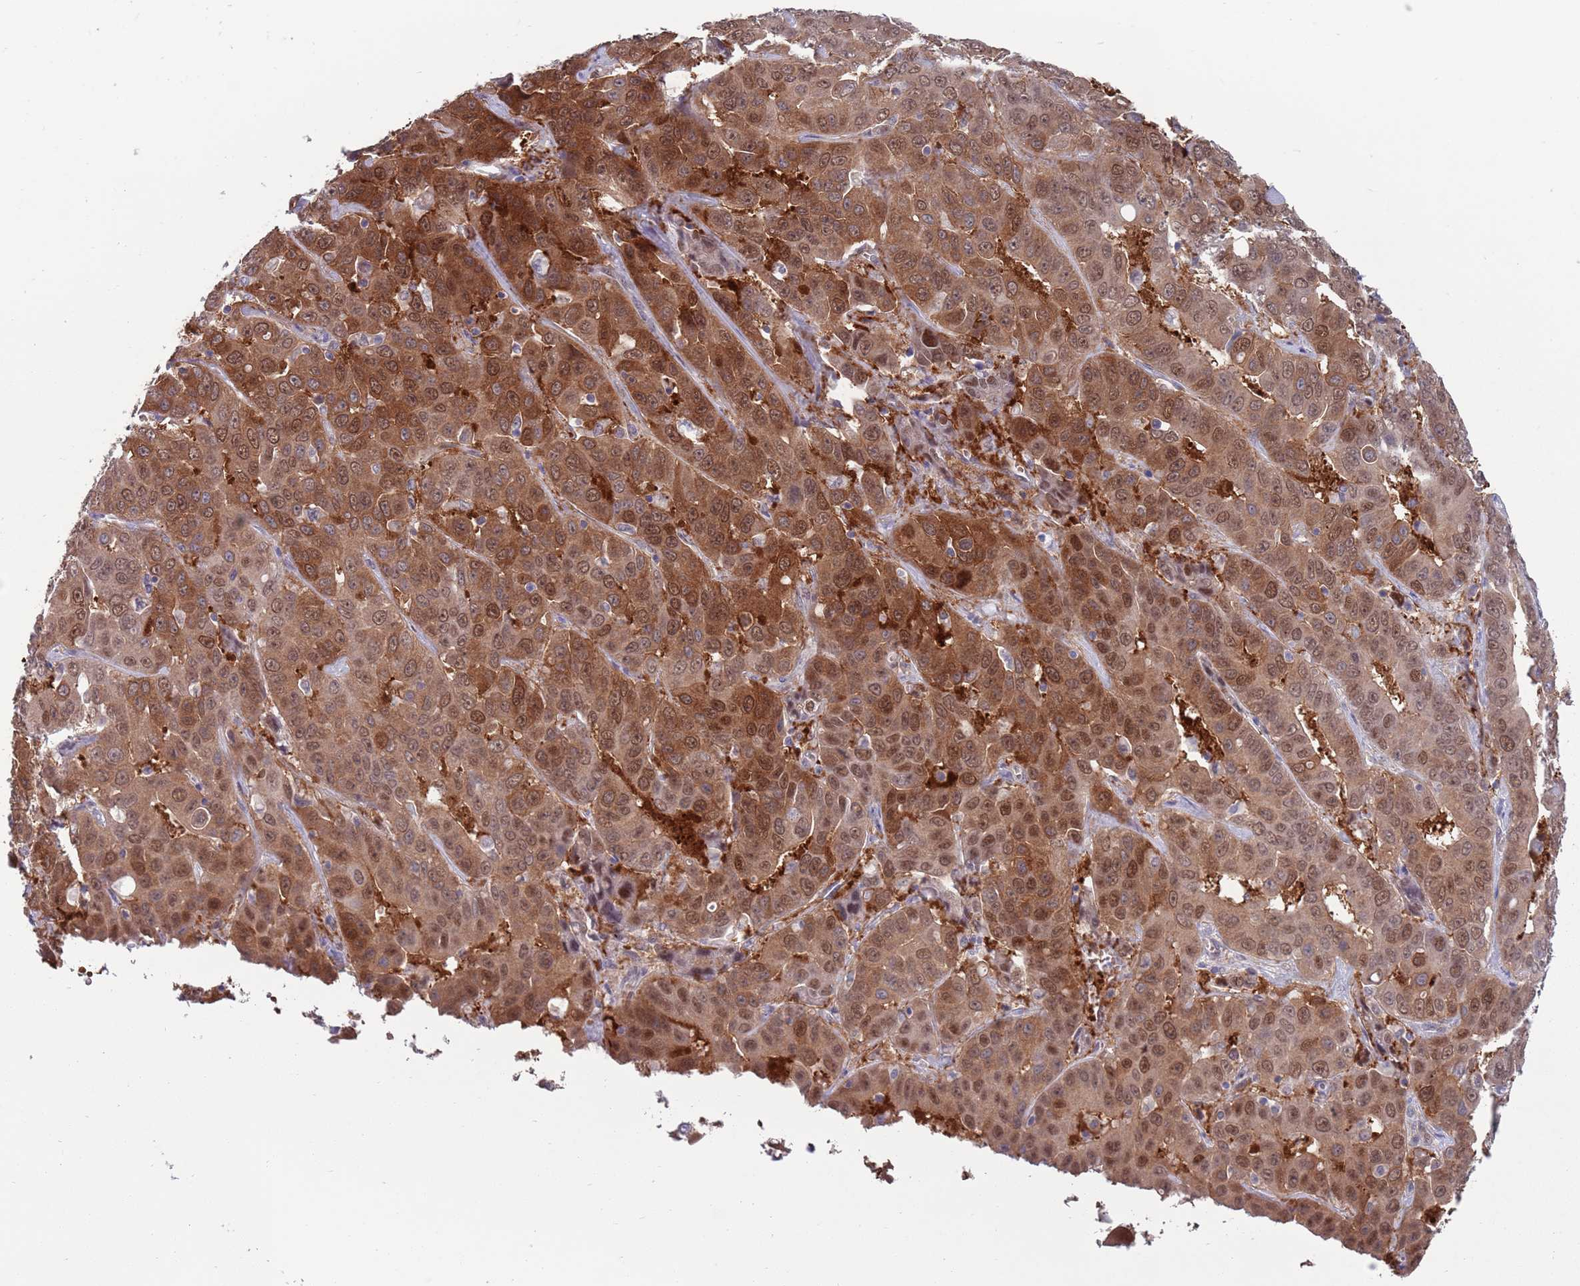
{"staining": {"intensity": "strong", "quantity": ">75%", "location": "cytoplasmic/membranous,nuclear"}, "tissue": "liver cancer", "cell_type": "Tumor cells", "image_type": "cancer", "snomed": [{"axis": "morphology", "description": "Cholangiocarcinoma"}, {"axis": "topography", "description": "Liver"}], "caption": "Immunohistochemistry (IHC) (DAB (3,3'-diaminobenzidine)) staining of human cholangiocarcinoma (liver) exhibits strong cytoplasmic/membranous and nuclear protein expression in approximately >75% of tumor cells.", "gene": "CLNS1A", "patient": {"sex": "female", "age": 52}}